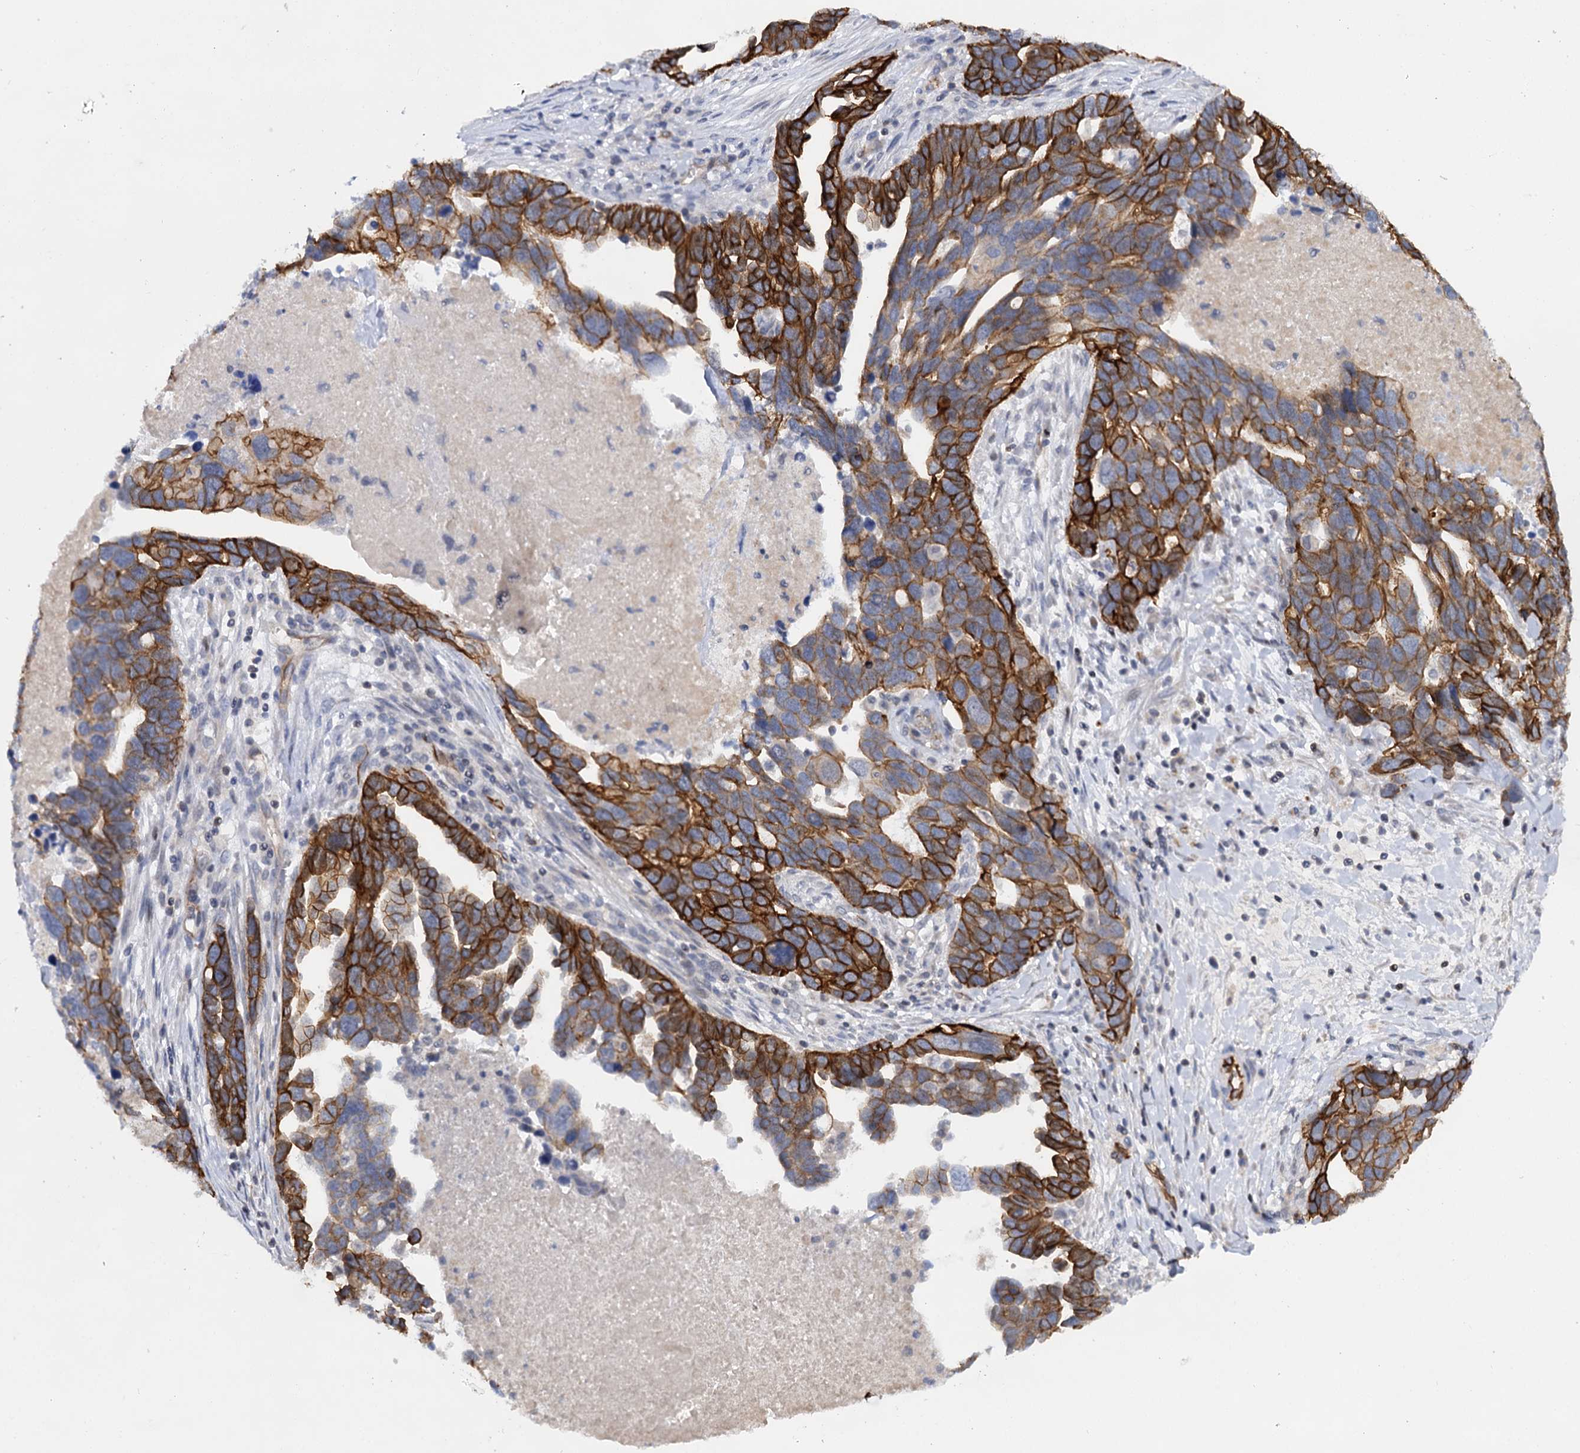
{"staining": {"intensity": "strong", "quantity": ">75%", "location": "cytoplasmic/membranous"}, "tissue": "ovarian cancer", "cell_type": "Tumor cells", "image_type": "cancer", "snomed": [{"axis": "morphology", "description": "Cystadenocarcinoma, serous, NOS"}, {"axis": "topography", "description": "Ovary"}], "caption": "Tumor cells reveal strong cytoplasmic/membranous positivity in about >75% of cells in ovarian cancer (serous cystadenocarcinoma).", "gene": "ABLIM1", "patient": {"sex": "female", "age": 54}}